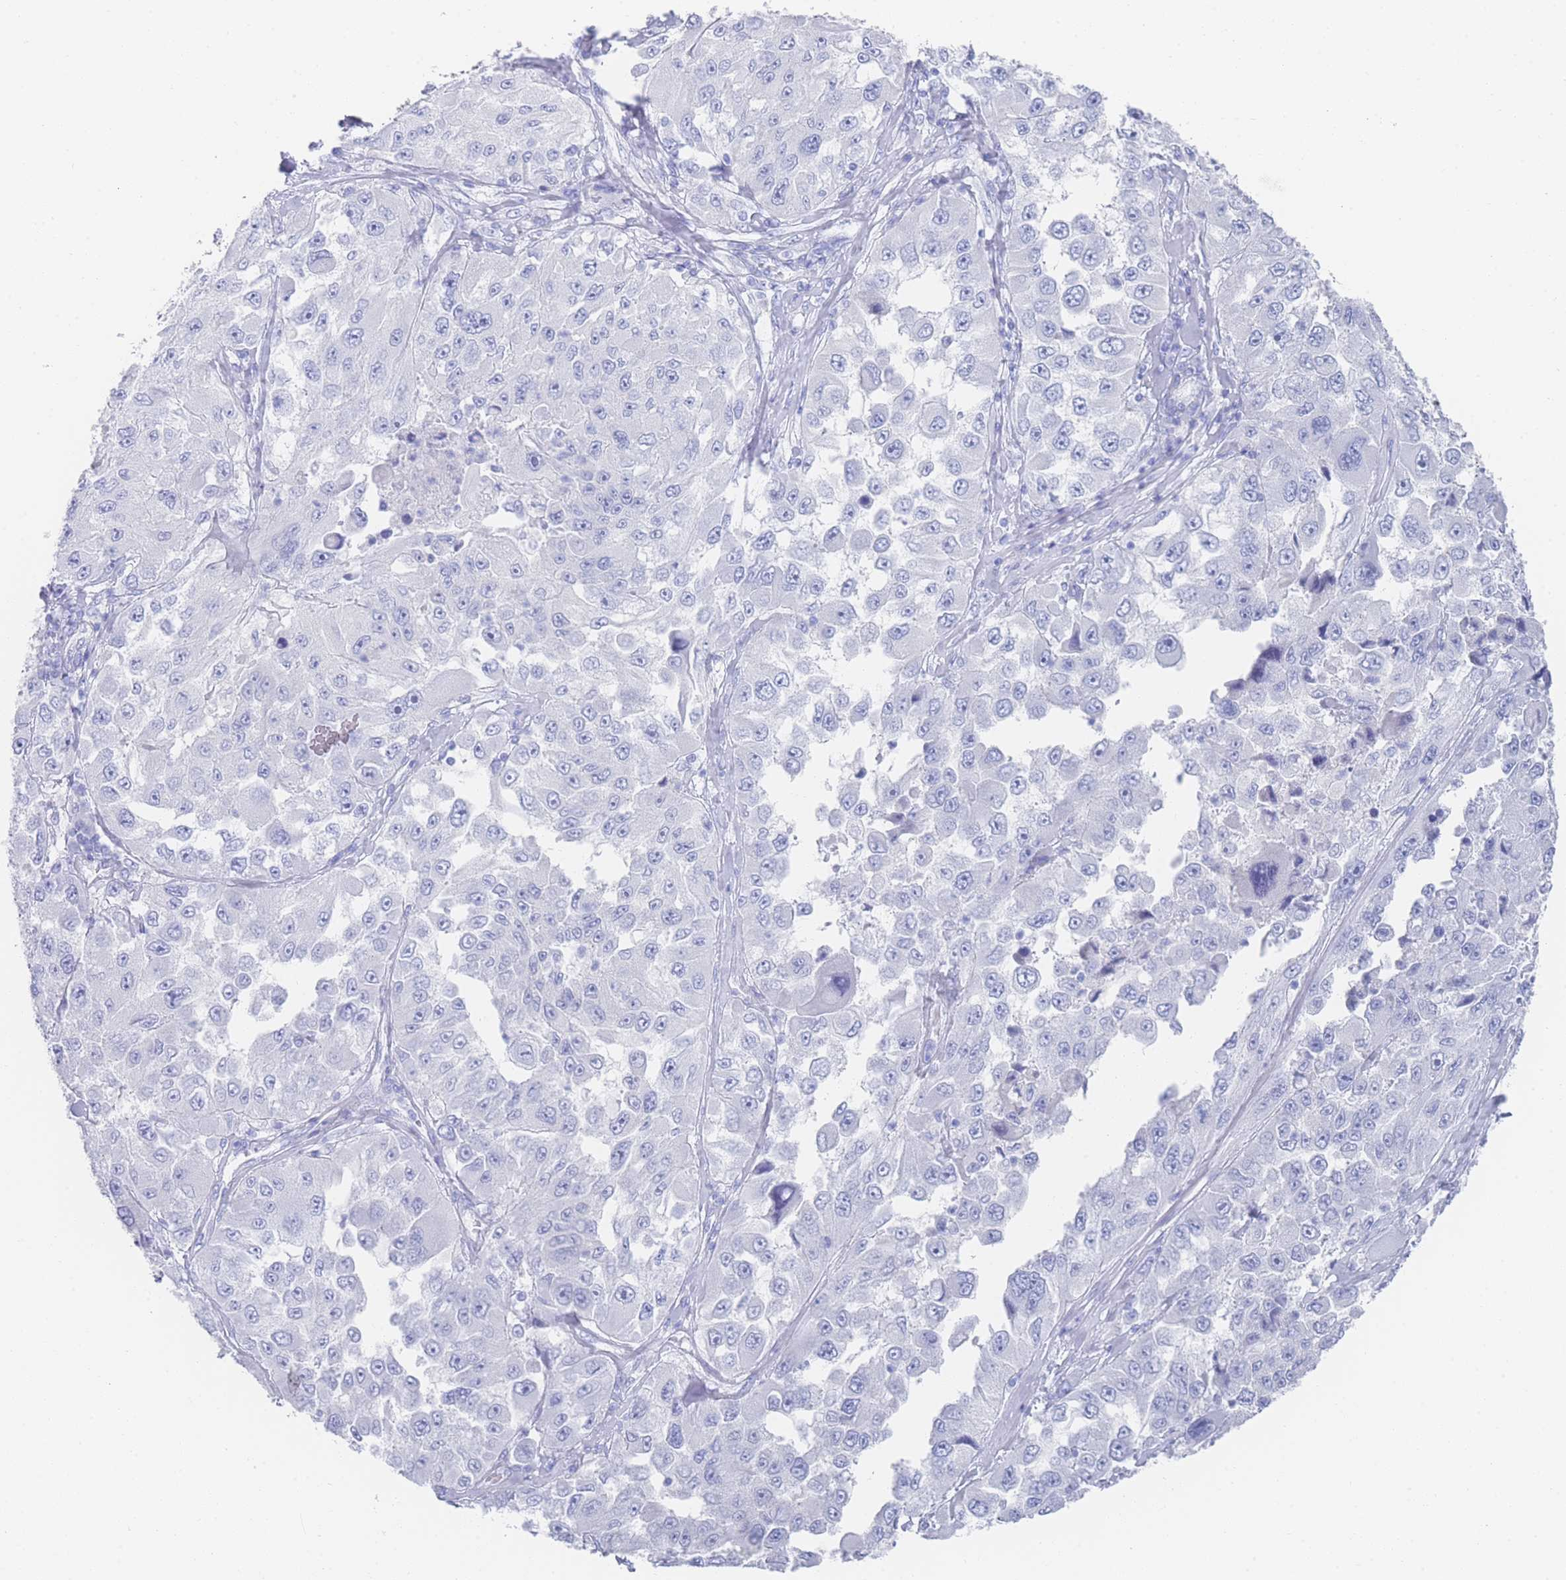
{"staining": {"intensity": "negative", "quantity": "none", "location": "none"}, "tissue": "melanoma", "cell_type": "Tumor cells", "image_type": "cancer", "snomed": [{"axis": "morphology", "description": "Malignant melanoma, Metastatic site"}, {"axis": "topography", "description": "Lymph node"}], "caption": "This histopathology image is of malignant melanoma (metastatic site) stained with IHC to label a protein in brown with the nuclei are counter-stained blue. There is no positivity in tumor cells. (DAB (3,3'-diaminobenzidine) immunohistochemistry (IHC) visualized using brightfield microscopy, high magnification).", "gene": "LRRC37A", "patient": {"sex": "male", "age": 62}}